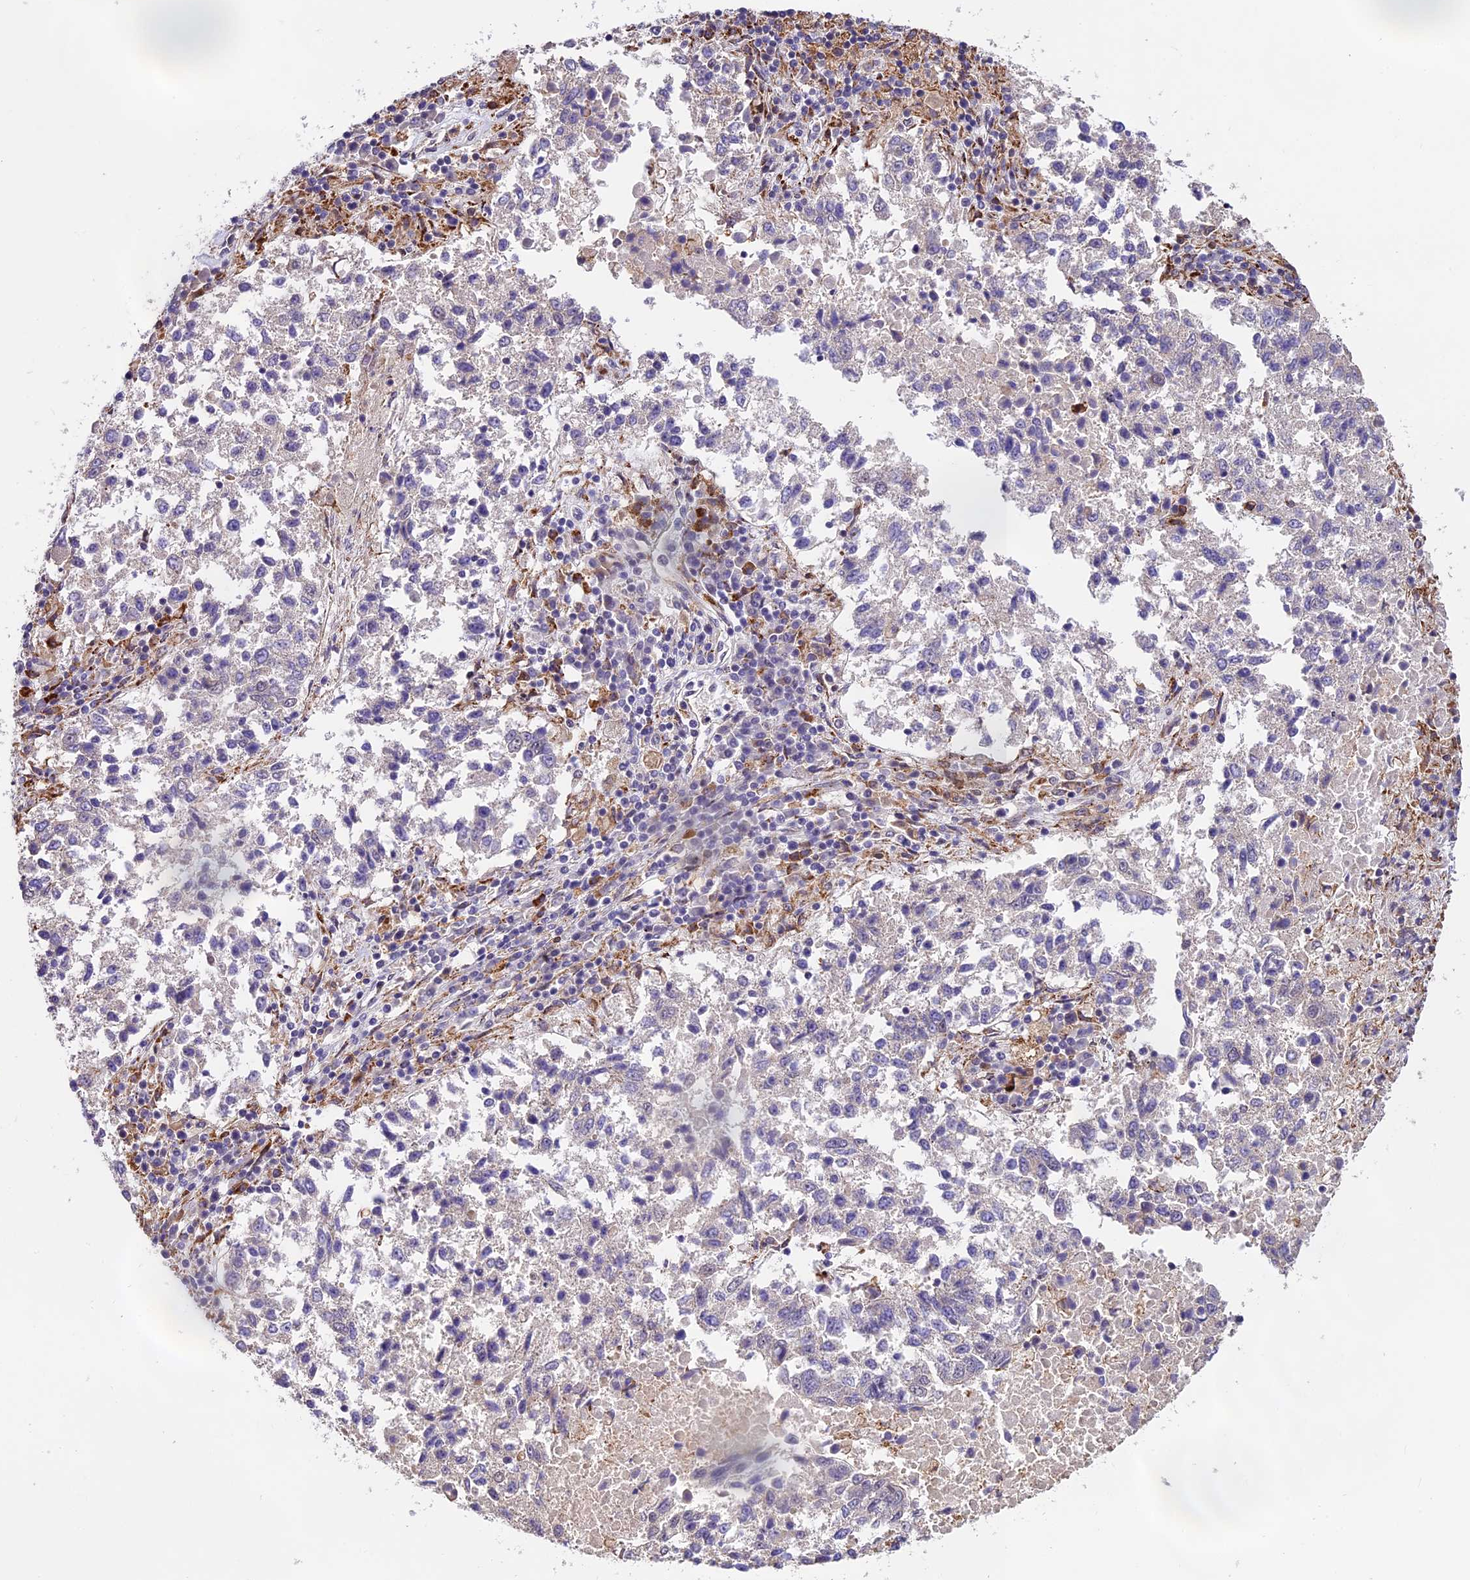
{"staining": {"intensity": "weak", "quantity": "<25%", "location": "nuclear"}, "tissue": "lung cancer", "cell_type": "Tumor cells", "image_type": "cancer", "snomed": [{"axis": "morphology", "description": "Squamous cell carcinoma, NOS"}, {"axis": "topography", "description": "Lung"}], "caption": "Immunohistochemistry (IHC) histopathology image of neoplastic tissue: human lung squamous cell carcinoma stained with DAB (3,3'-diaminobenzidine) demonstrates no significant protein staining in tumor cells. Nuclei are stained in blue.", "gene": "FBXO45", "patient": {"sex": "male", "age": 73}}